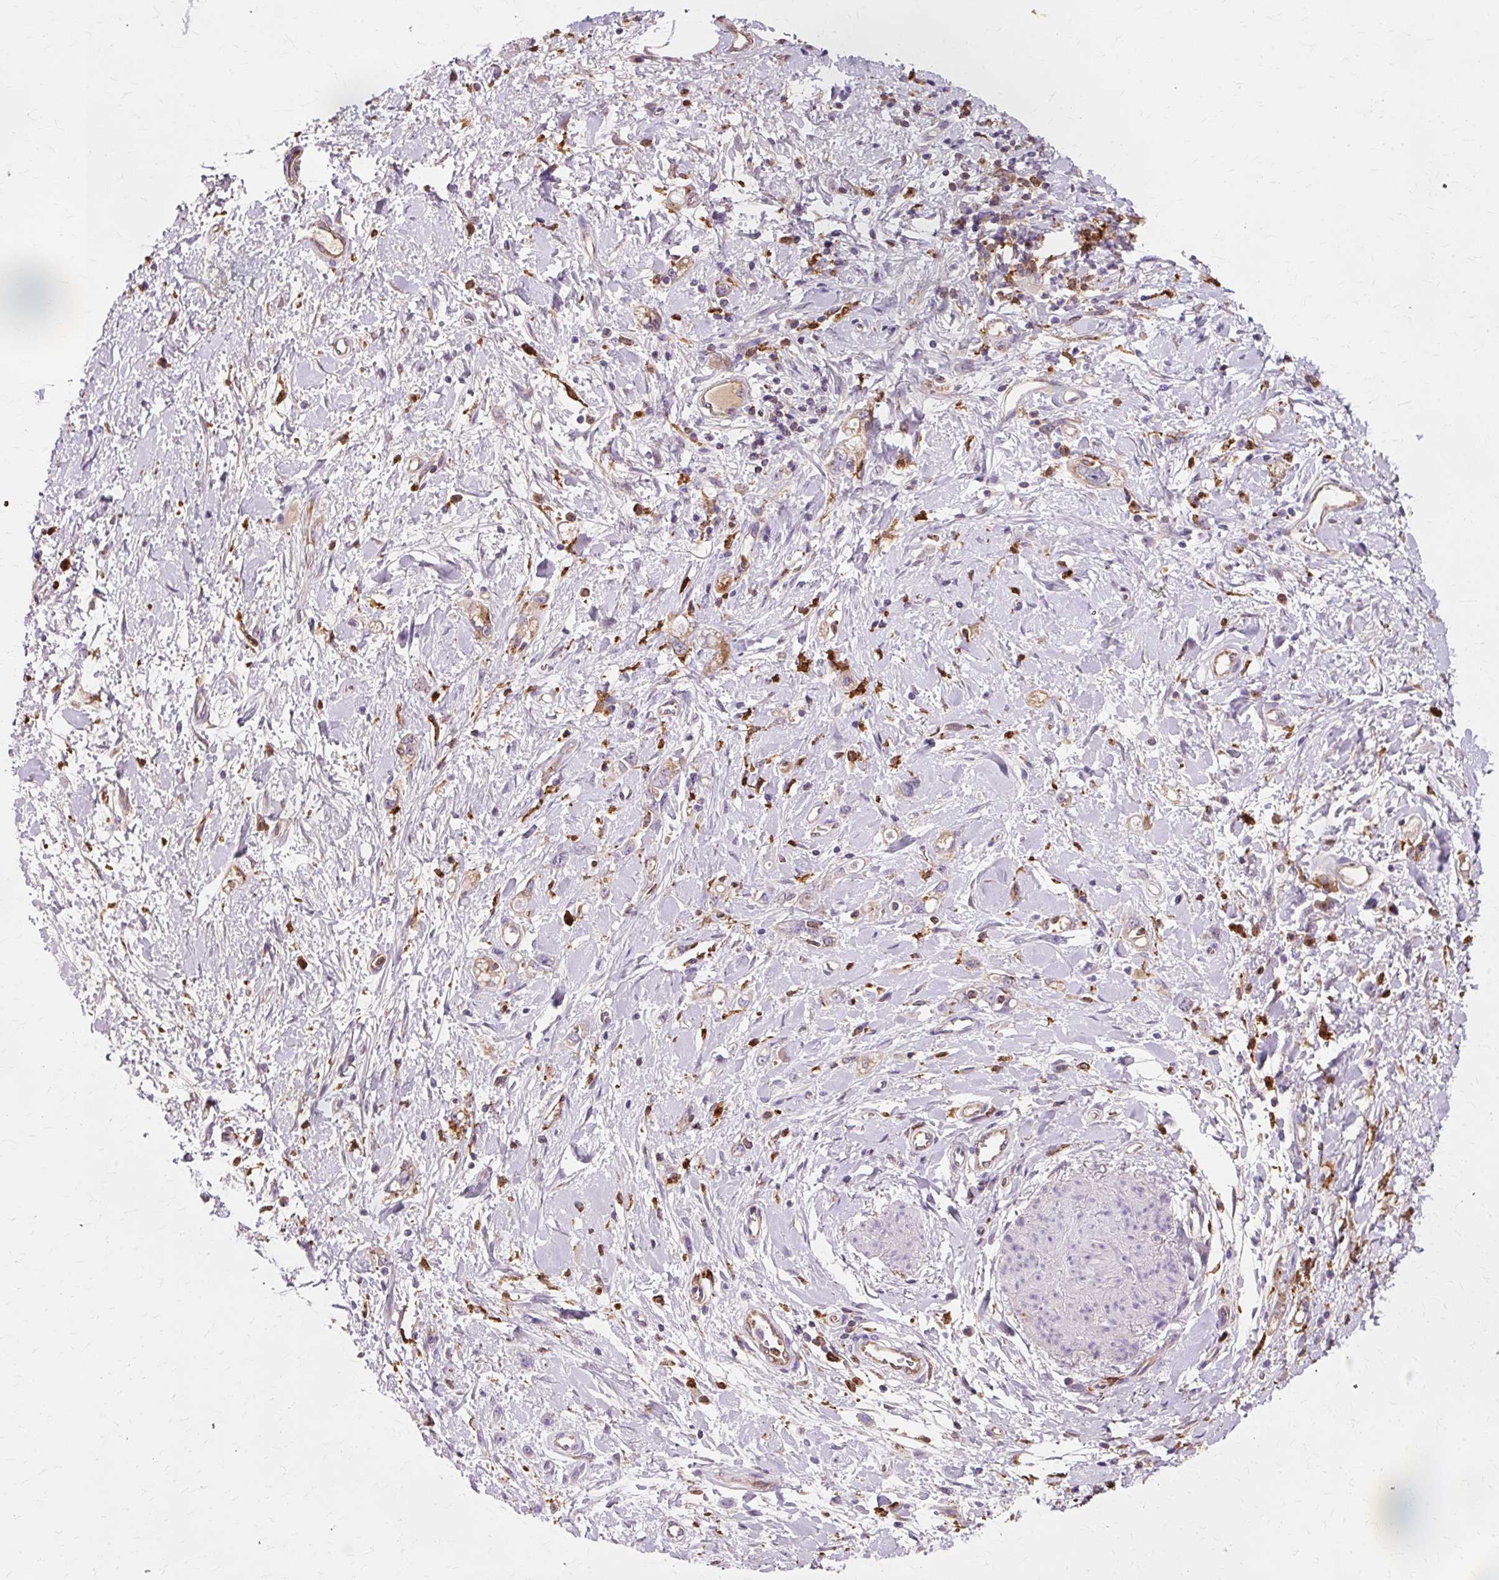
{"staining": {"intensity": "weak", "quantity": "25%-75%", "location": "cytoplasmic/membranous"}, "tissue": "stomach cancer", "cell_type": "Tumor cells", "image_type": "cancer", "snomed": [{"axis": "morphology", "description": "Adenocarcinoma, NOS"}, {"axis": "topography", "description": "Stomach"}], "caption": "A brown stain labels weak cytoplasmic/membranous positivity of a protein in human stomach cancer (adenocarcinoma) tumor cells.", "gene": "GPX1", "patient": {"sex": "female", "age": 76}}